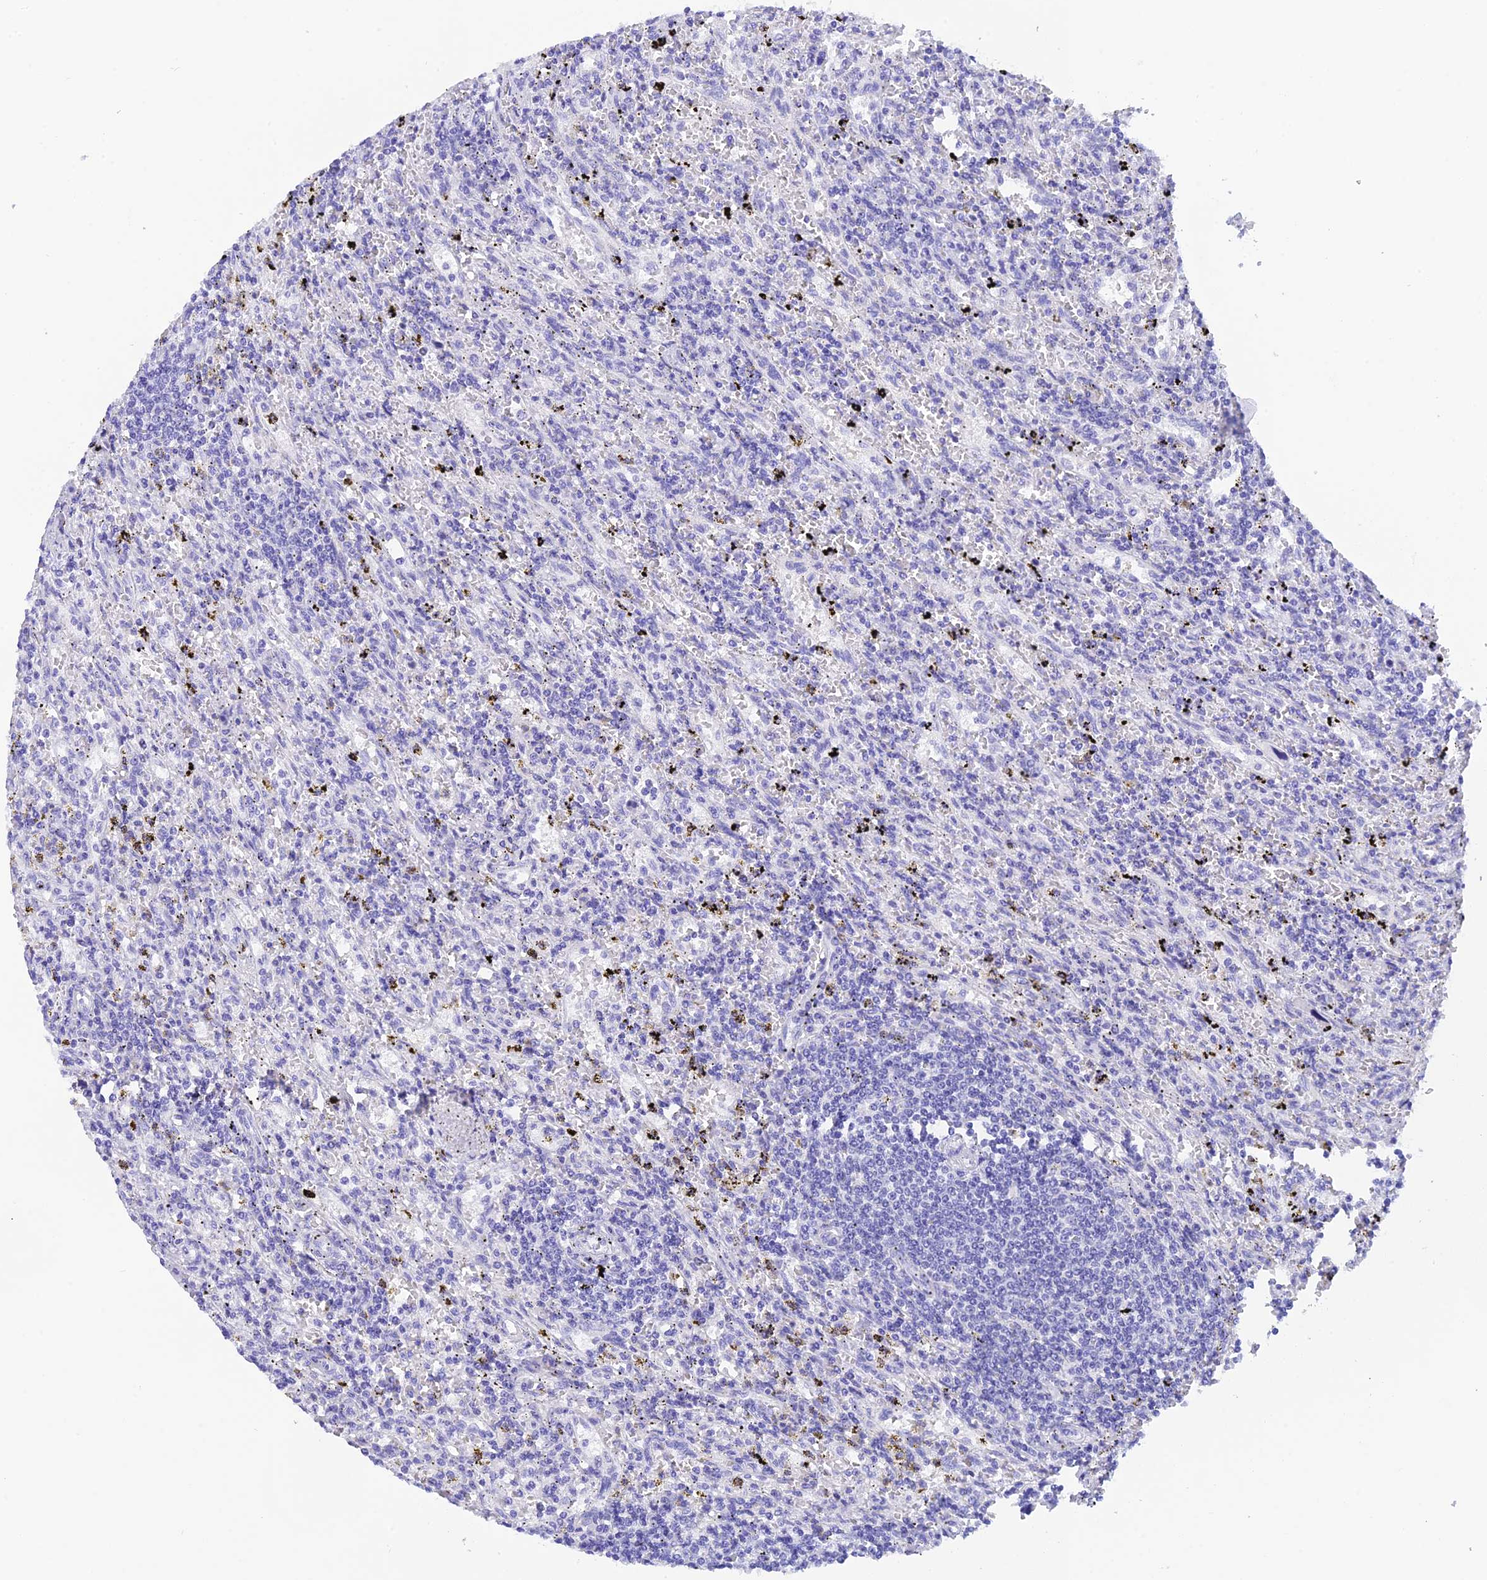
{"staining": {"intensity": "negative", "quantity": "none", "location": "none"}, "tissue": "lymphoma", "cell_type": "Tumor cells", "image_type": "cancer", "snomed": [{"axis": "morphology", "description": "Malignant lymphoma, non-Hodgkin's type, Low grade"}, {"axis": "topography", "description": "Spleen"}], "caption": "The micrograph demonstrates no significant expression in tumor cells of low-grade malignant lymphoma, non-Hodgkin's type. (DAB (3,3'-diaminobenzidine) immunohistochemistry, high magnification).", "gene": "KDELR3", "patient": {"sex": "male", "age": 76}}